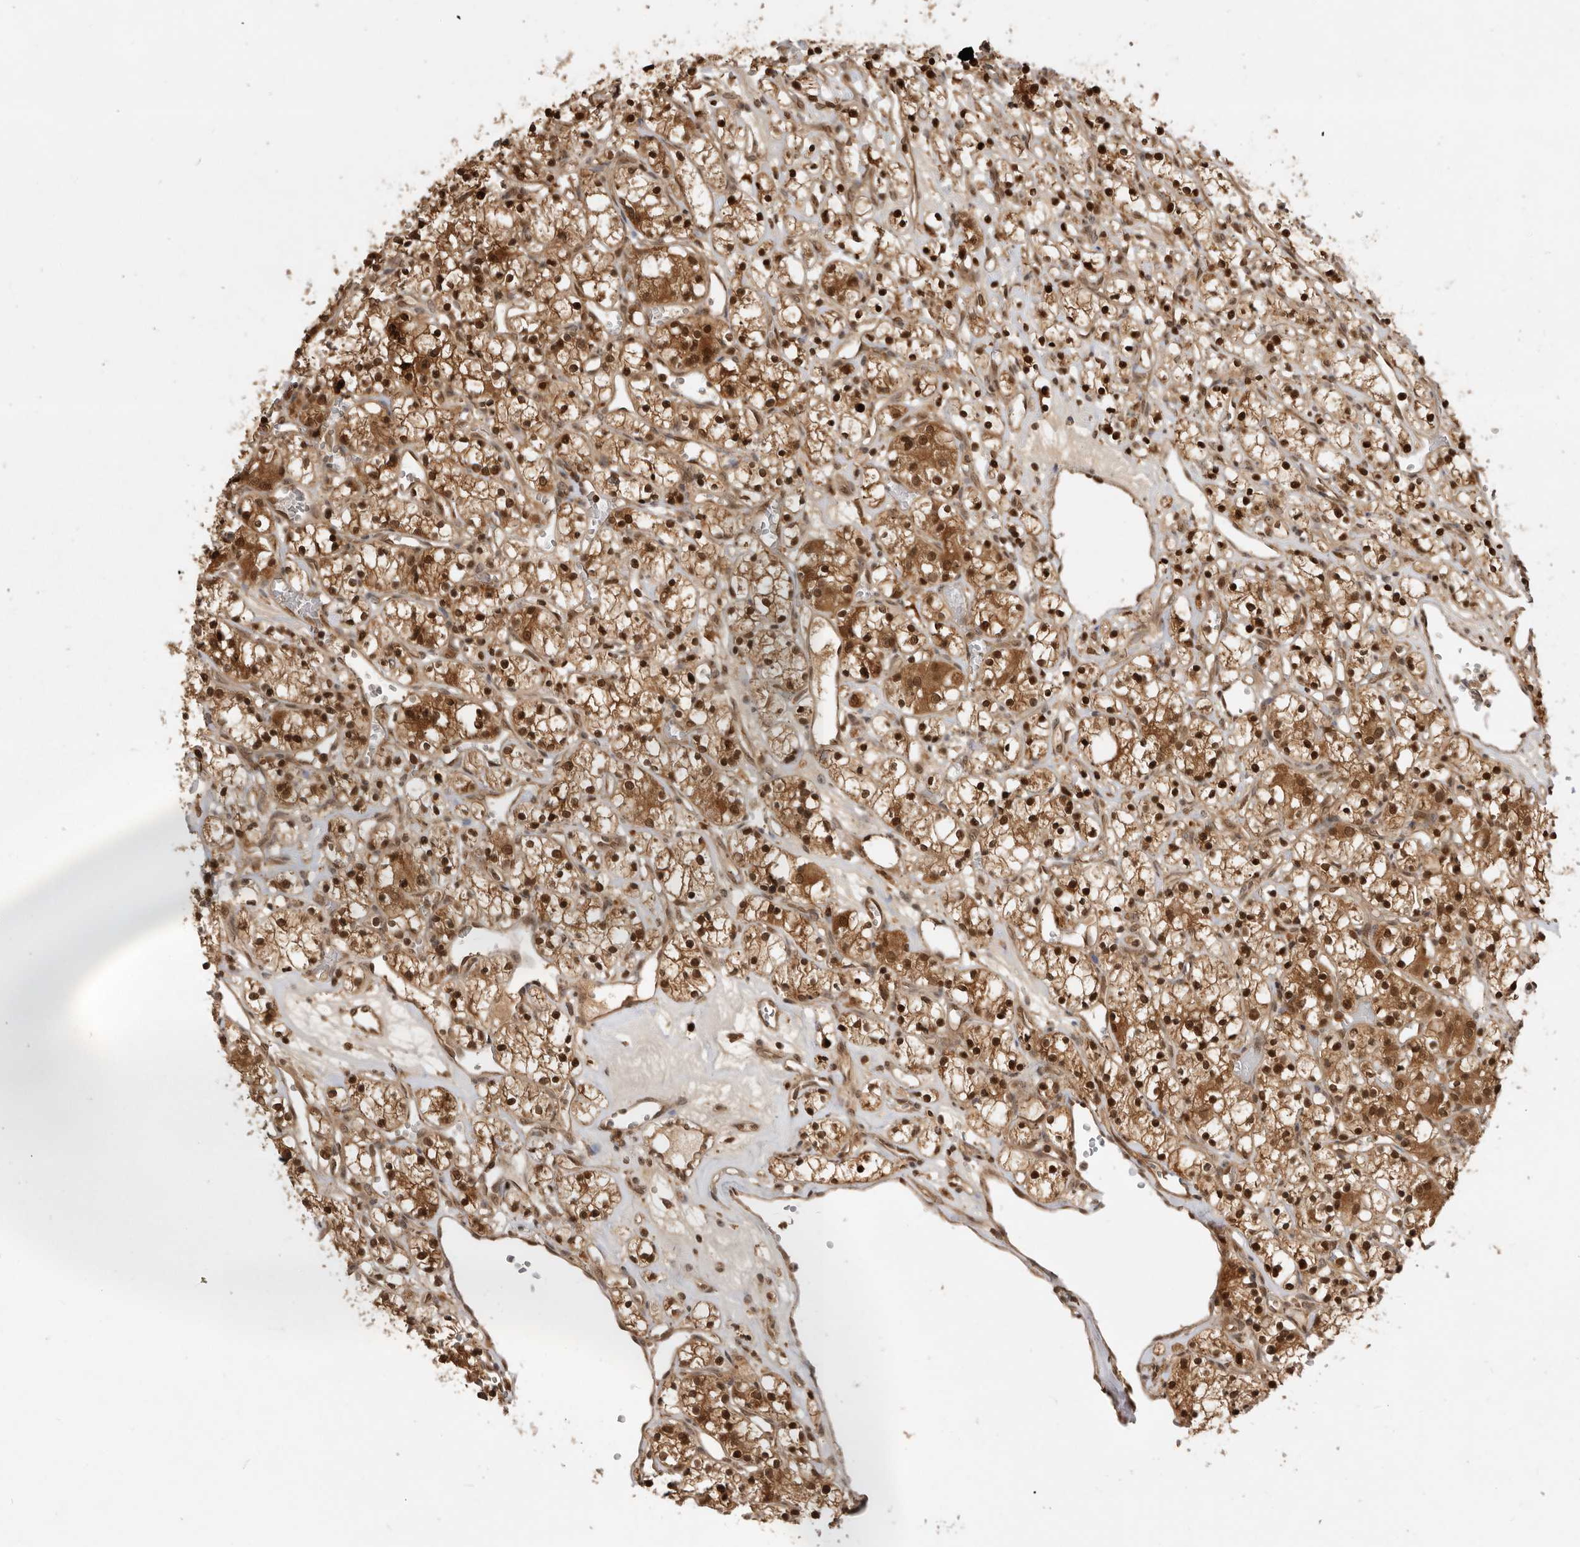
{"staining": {"intensity": "strong", "quantity": ">75%", "location": "cytoplasmic/membranous,nuclear"}, "tissue": "renal cancer", "cell_type": "Tumor cells", "image_type": "cancer", "snomed": [{"axis": "morphology", "description": "Adenocarcinoma, NOS"}, {"axis": "topography", "description": "Kidney"}], "caption": "This is an image of immunohistochemistry staining of adenocarcinoma (renal), which shows strong staining in the cytoplasmic/membranous and nuclear of tumor cells.", "gene": "ADPRS", "patient": {"sex": "female", "age": 59}}